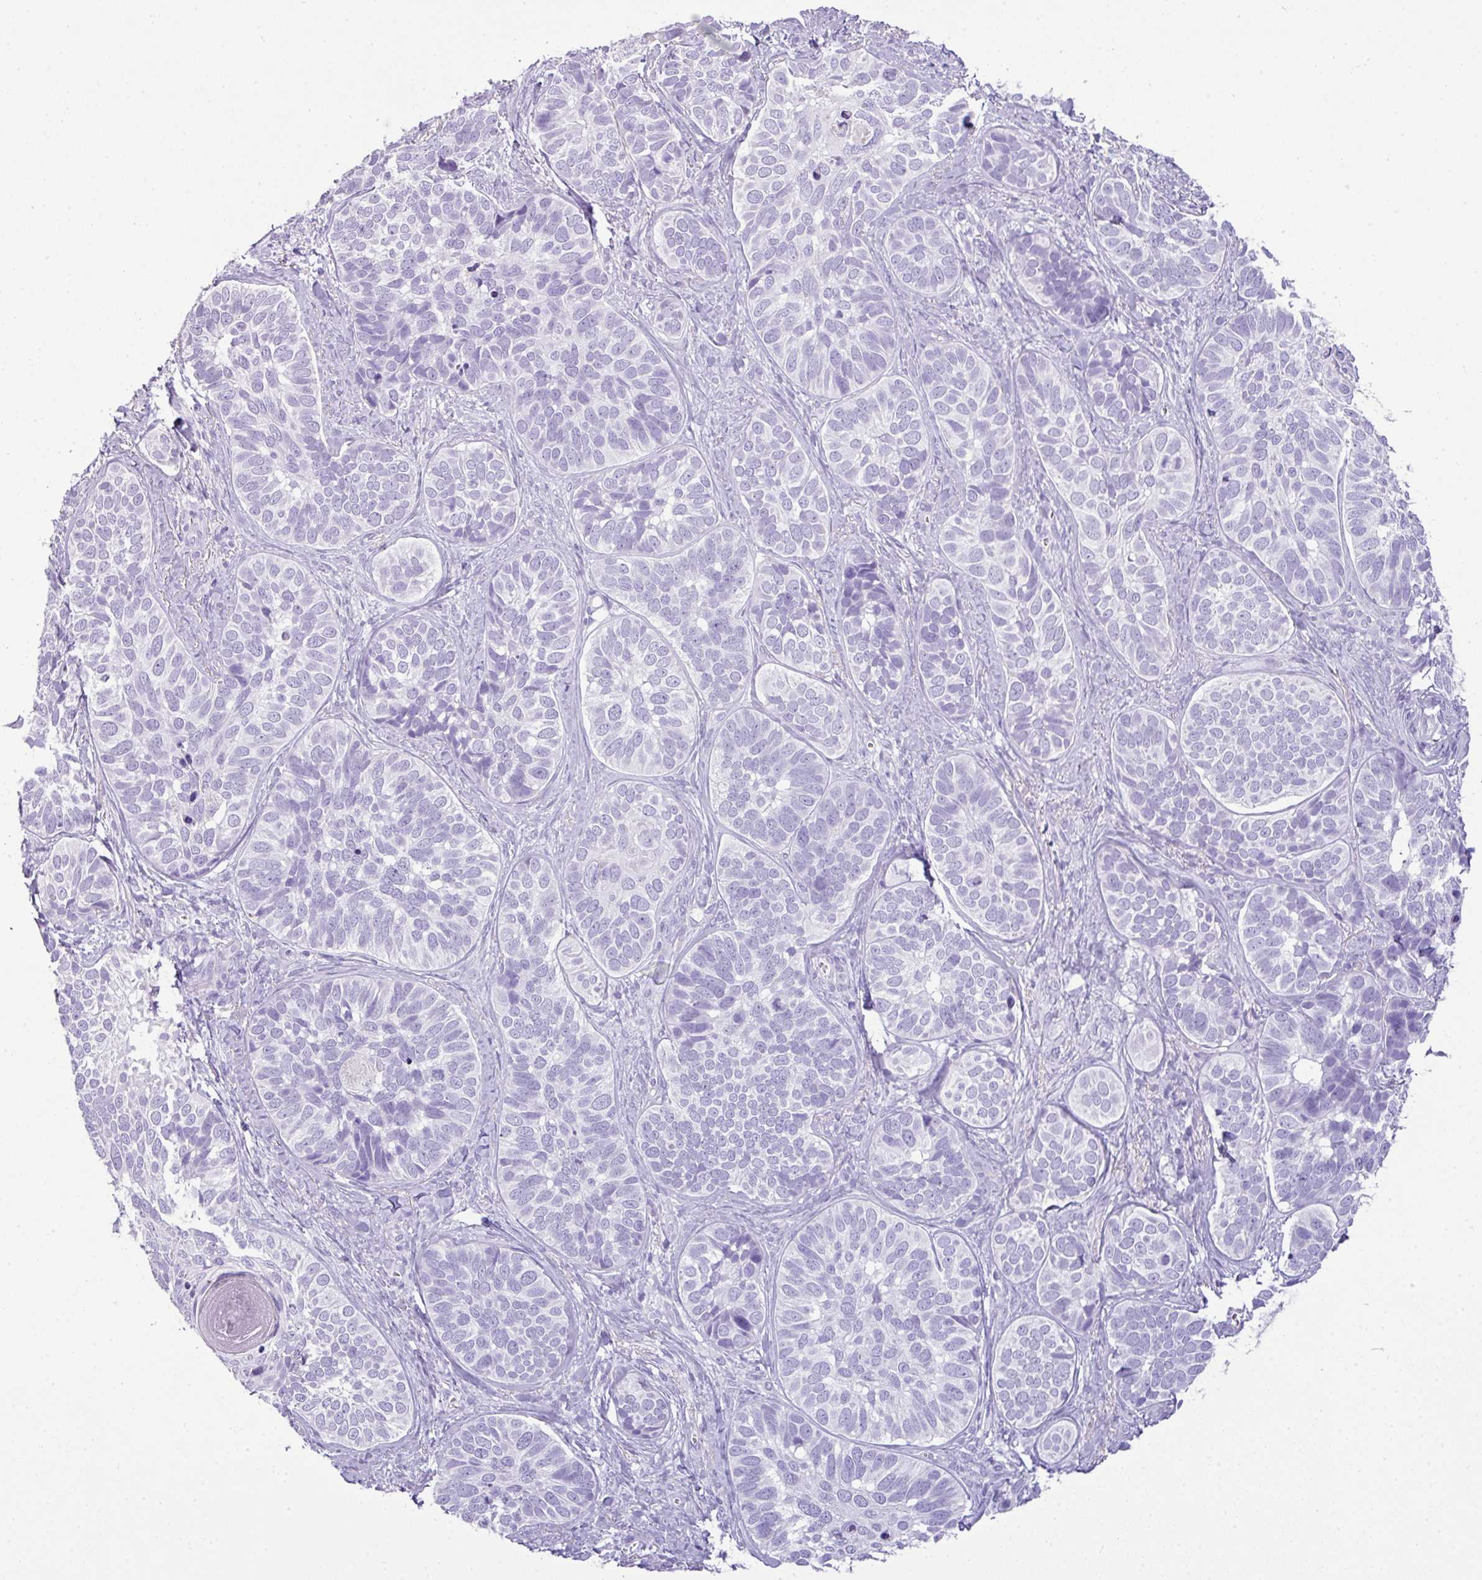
{"staining": {"intensity": "negative", "quantity": "none", "location": "none"}, "tissue": "skin cancer", "cell_type": "Tumor cells", "image_type": "cancer", "snomed": [{"axis": "morphology", "description": "Basal cell carcinoma"}, {"axis": "topography", "description": "Skin"}], "caption": "An image of skin cancer stained for a protein demonstrates no brown staining in tumor cells.", "gene": "TNP1", "patient": {"sex": "male", "age": 62}}